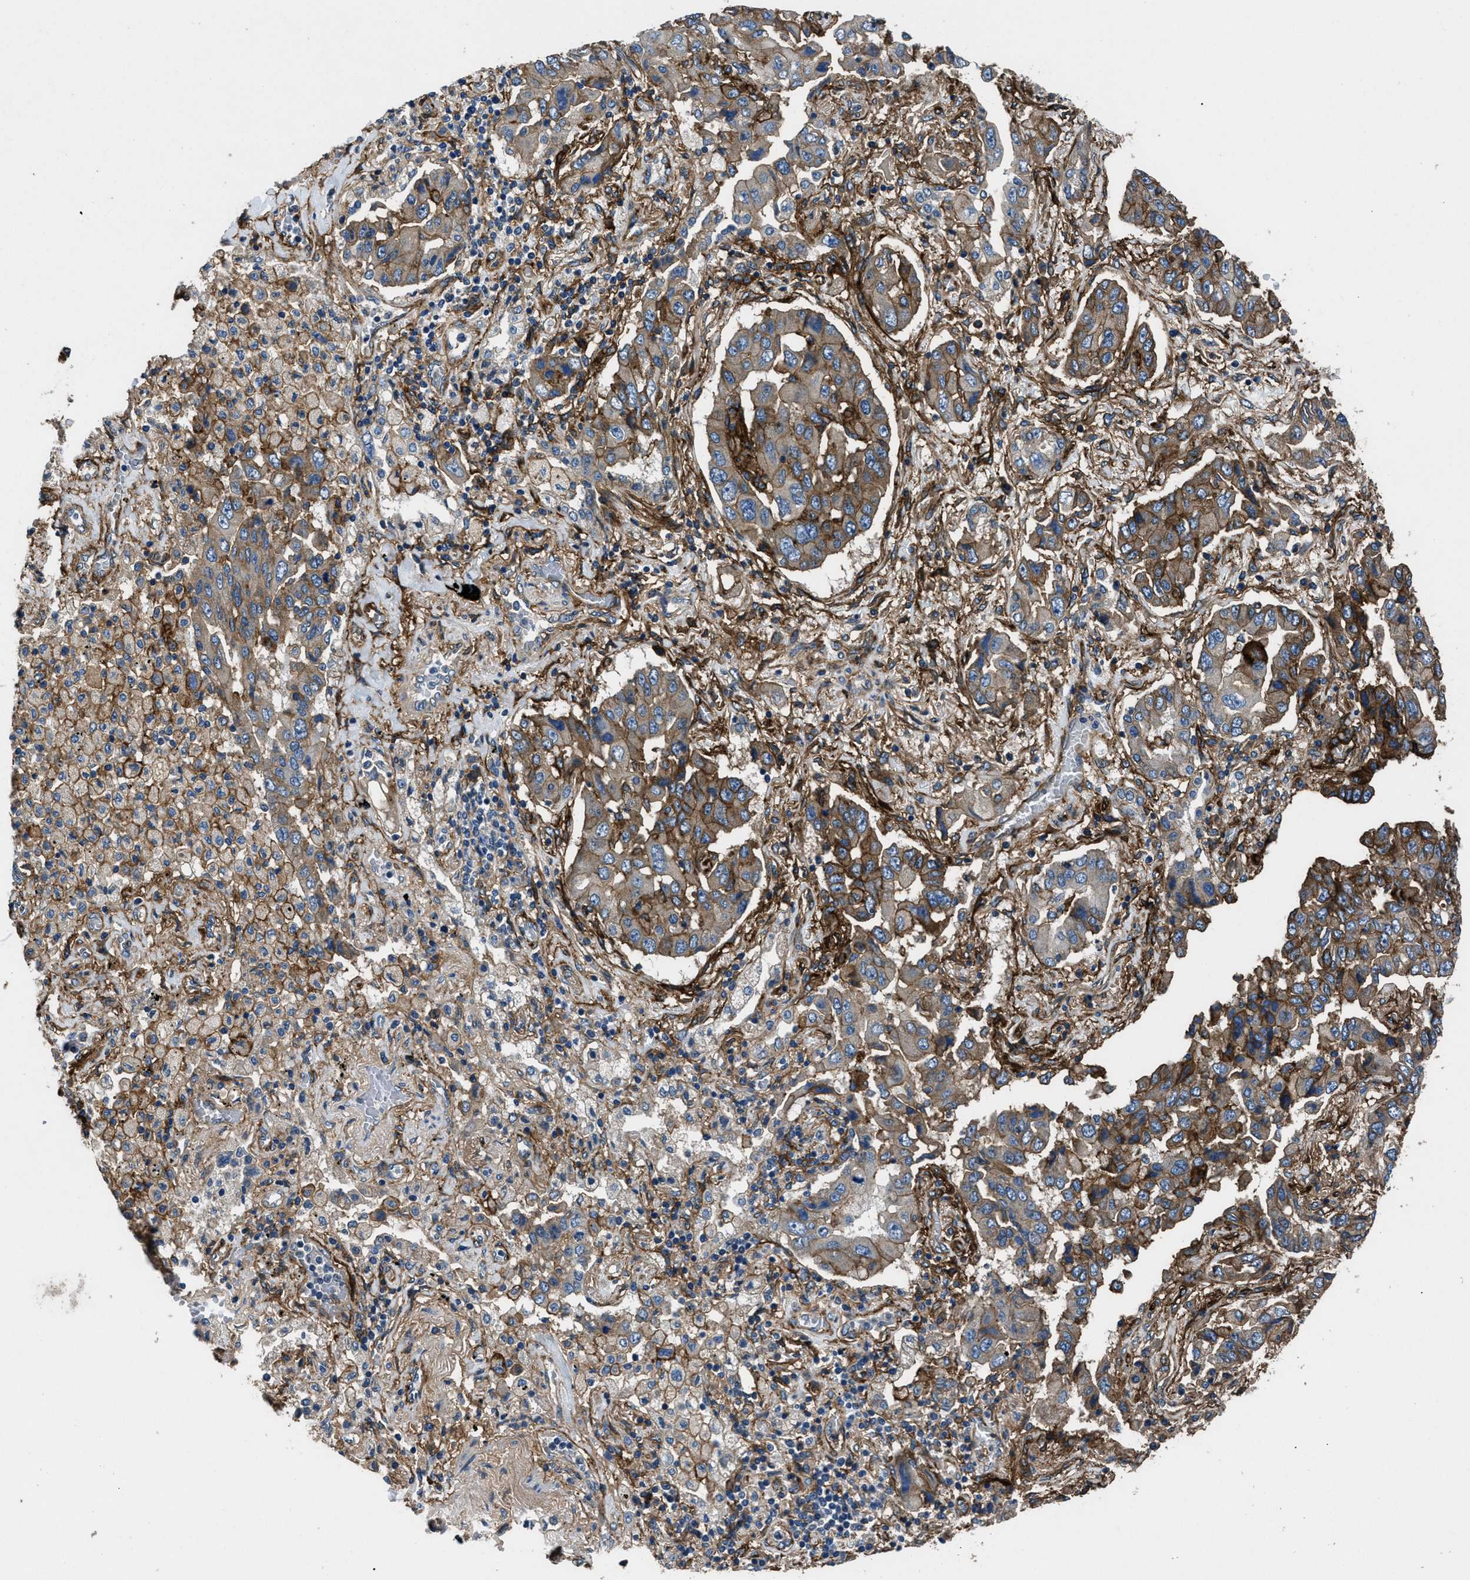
{"staining": {"intensity": "moderate", "quantity": "25%-75%", "location": "cytoplasmic/membranous"}, "tissue": "lung cancer", "cell_type": "Tumor cells", "image_type": "cancer", "snomed": [{"axis": "morphology", "description": "Adenocarcinoma, NOS"}, {"axis": "topography", "description": "Lung"}], "caption": "Immunohistochemical staining of lung adenocarcinoma displays moderate cytoplasmic/membranous protein positivity in about 25%-75% of tumor cells.", "gene": "CD276", "patient": {"sex": "female", "age": 65}}